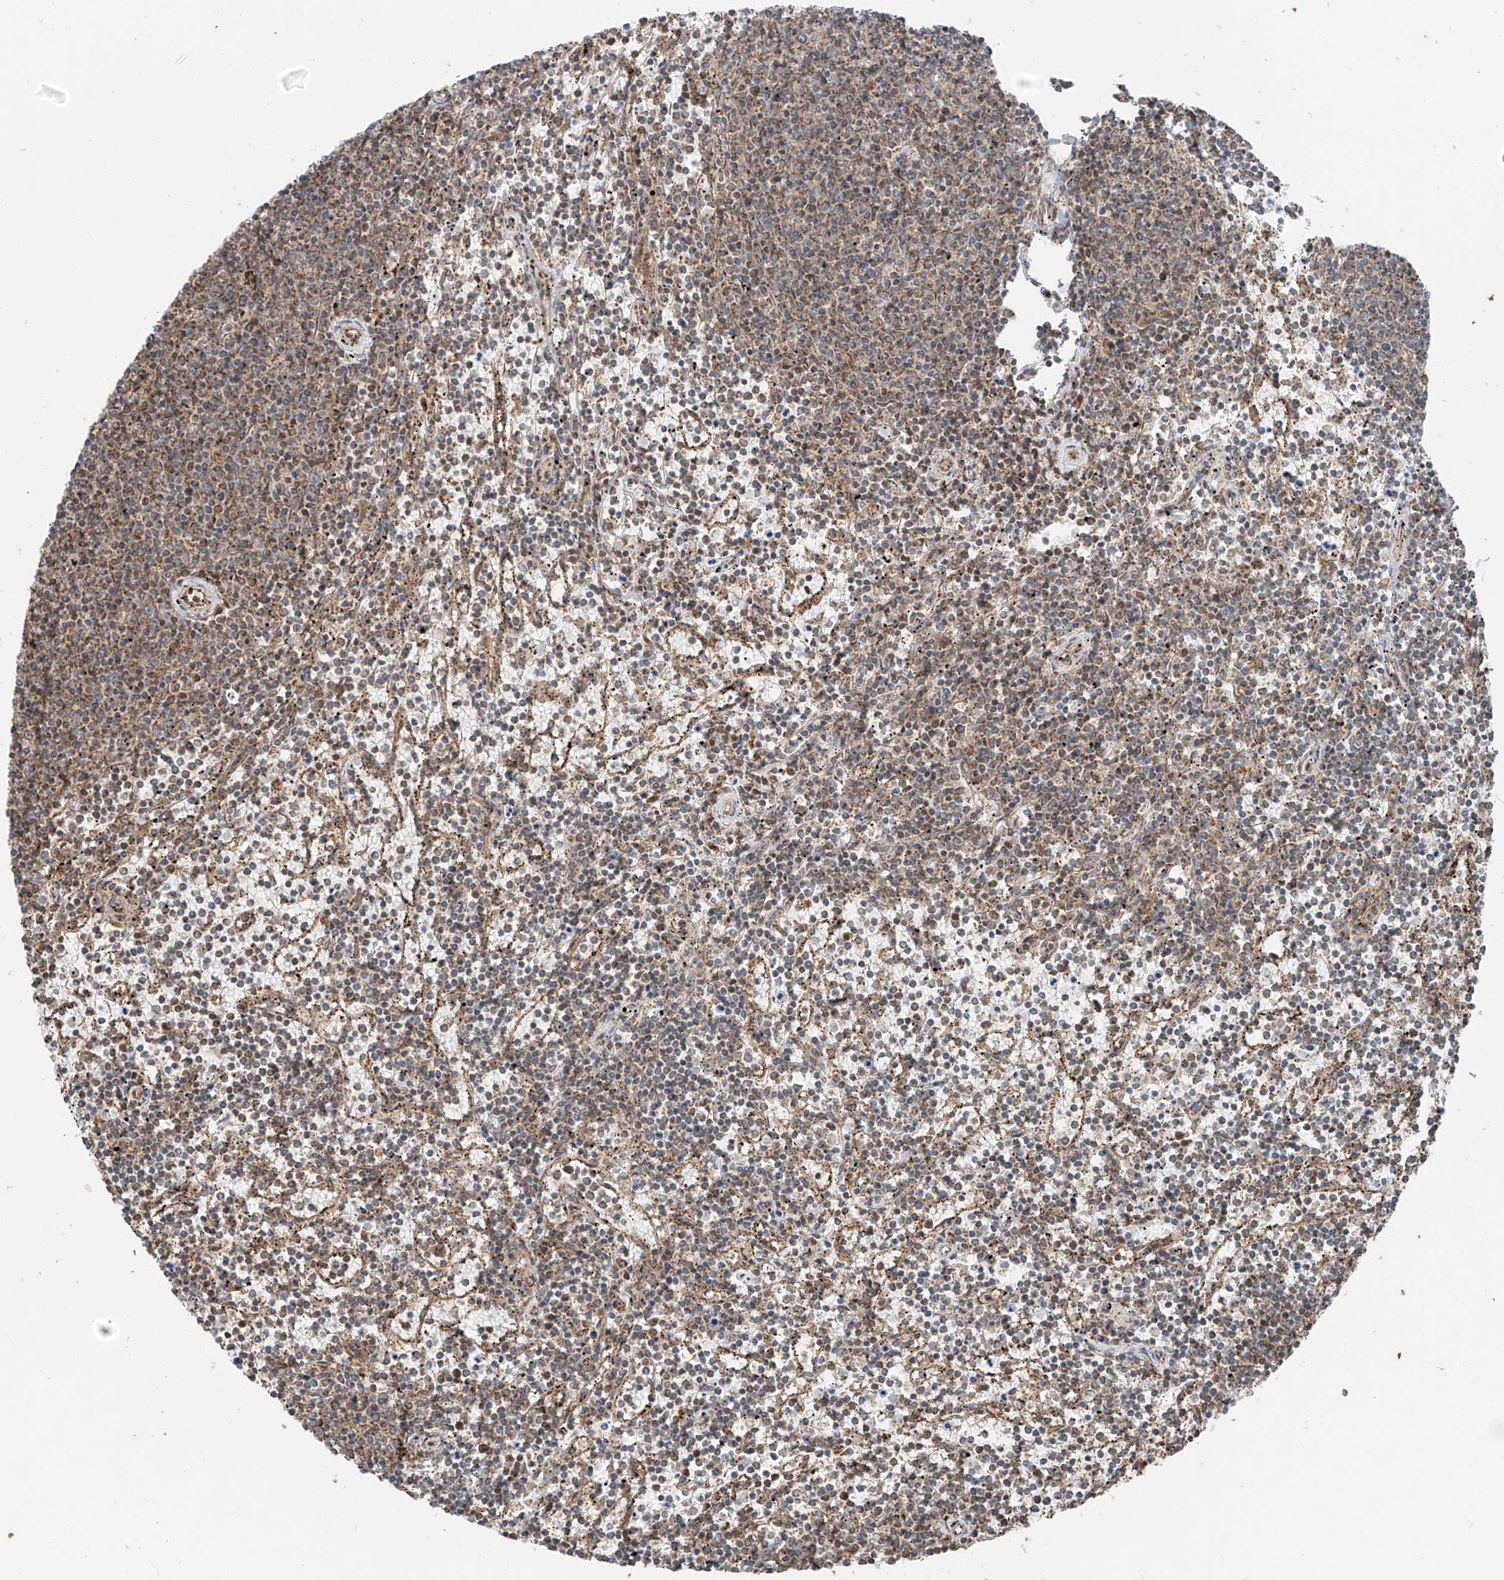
{"staining": {"intensity": "weak", "quantity": ">75%", "location": "cytoplasmic/membranous"}, "tissue": "lymphoma", "cell_type": "Tumor cells", "image_type": "cancer", "snomed": [{"axis": "morphology", "description": "Malignant lymphoma, non-Hodgkin's type, Low grade"}, {"axis": "topography", "description": "Spleen"}], "caption": "Immunohistochemistry histopathology image of neoplastic tissue: human low-grade malignant lymphoma, non-Hodgkin's type stained using IHC demonstrates low levels of weak protein expression localized specifically in the cytoplasmic/membranous of tumor cells, appearing as a cytoplasmic/membranous brown color.", "gene": "CEP162", "patient": {"sex": "female", "age": 50}}